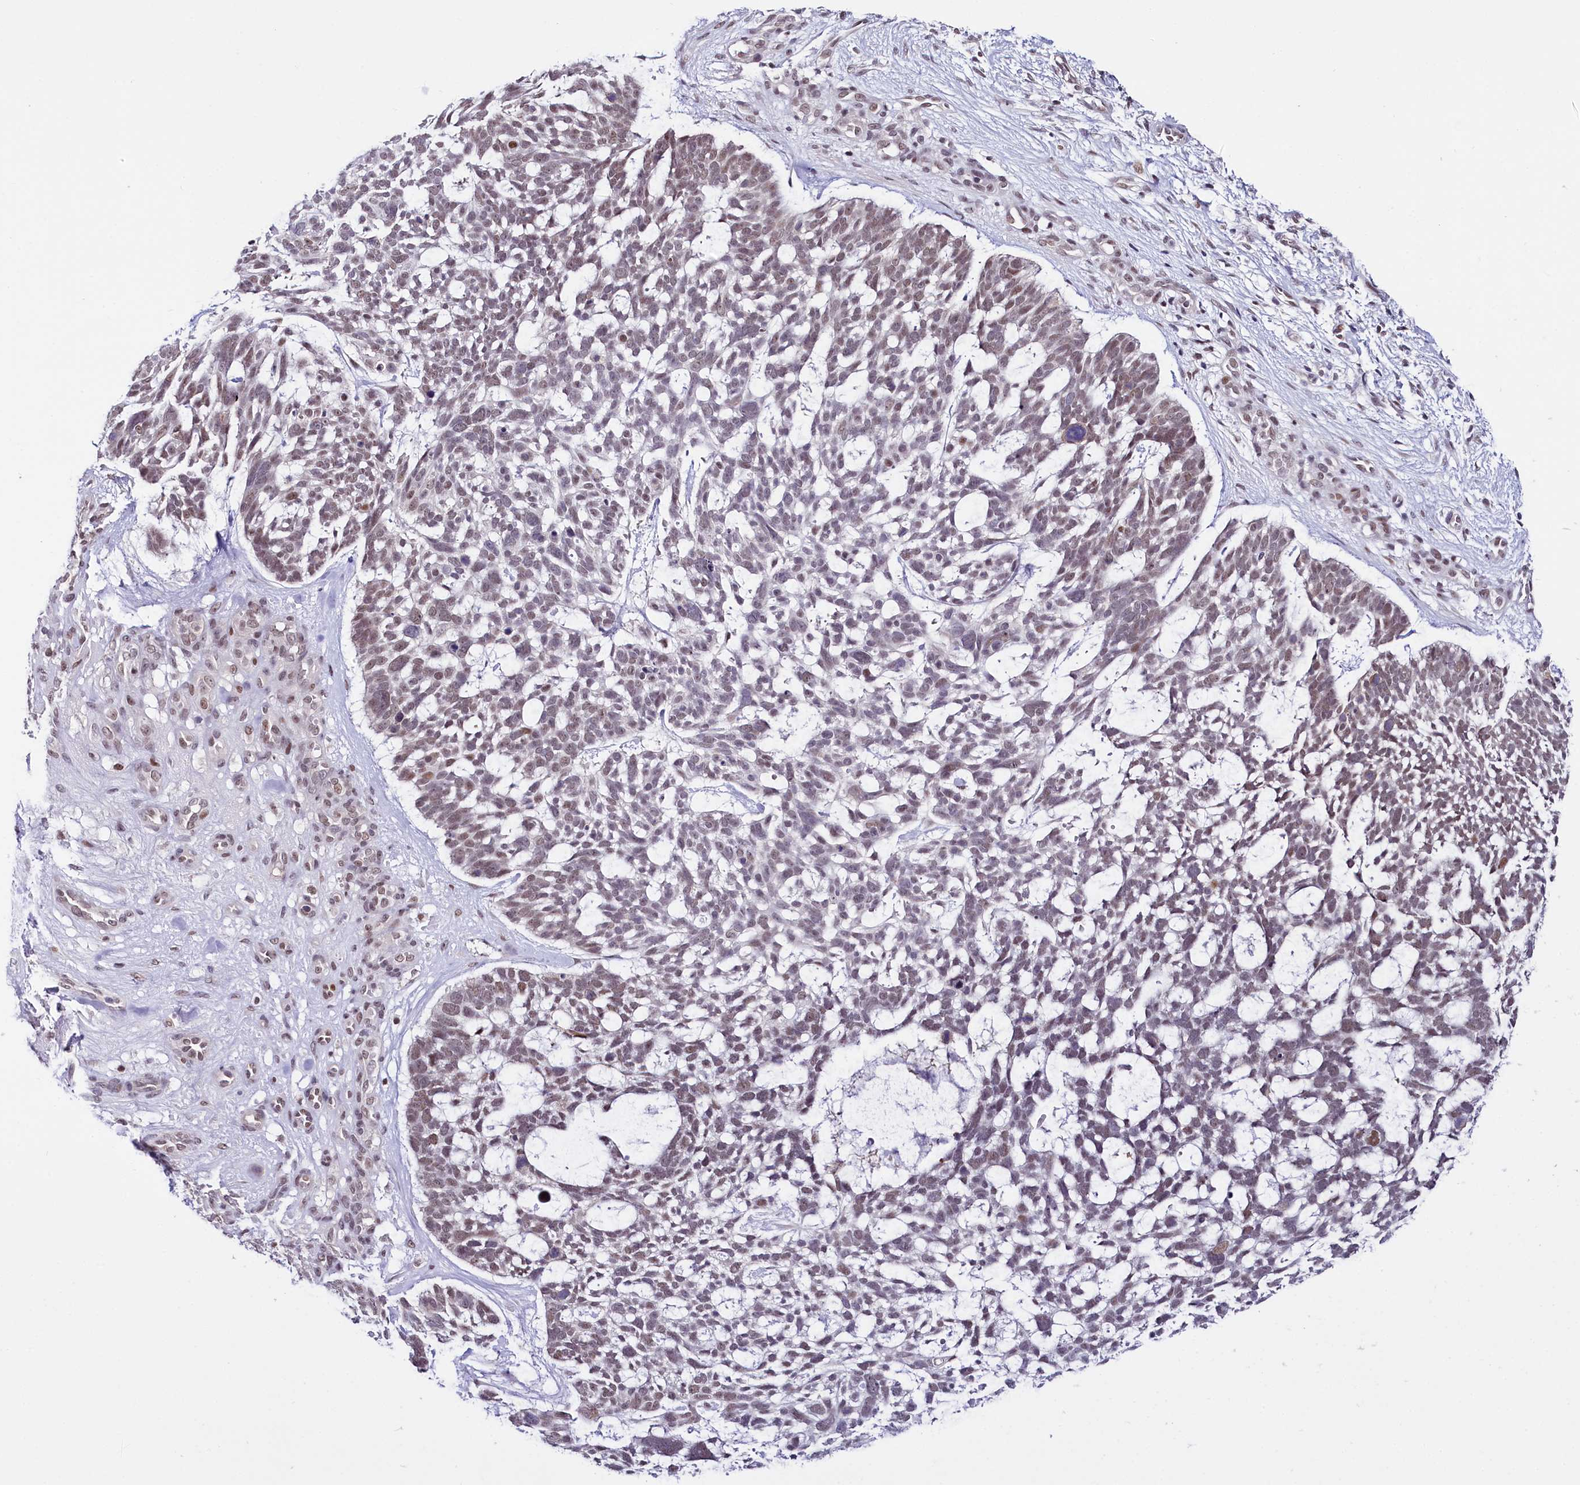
{"staining": {"intensity": "weak", "quantity": "25%-75%", "location": "nuclear"}, "tissue": "skin cancer", "cell_type": "Tumor cells", "image_type": "cancer", "snomed": [{"axis": "morphology", "description": "Basal cell carcinoma"}, {"axis": "topography", "description": "Skin"}], "caption": "Skin basal cell carcinoma tissue demonstrates weak nuclear staining in approximately 25%-75% of tumor cells, visualized by immunohistochemistry. The staining is performed using DAB brown chromogen to label protein expression. The nuclei are counter-stained blue using hematoxylin.", "gene": "SCAF11", "patient": {"sex": "male", "age": 88}}